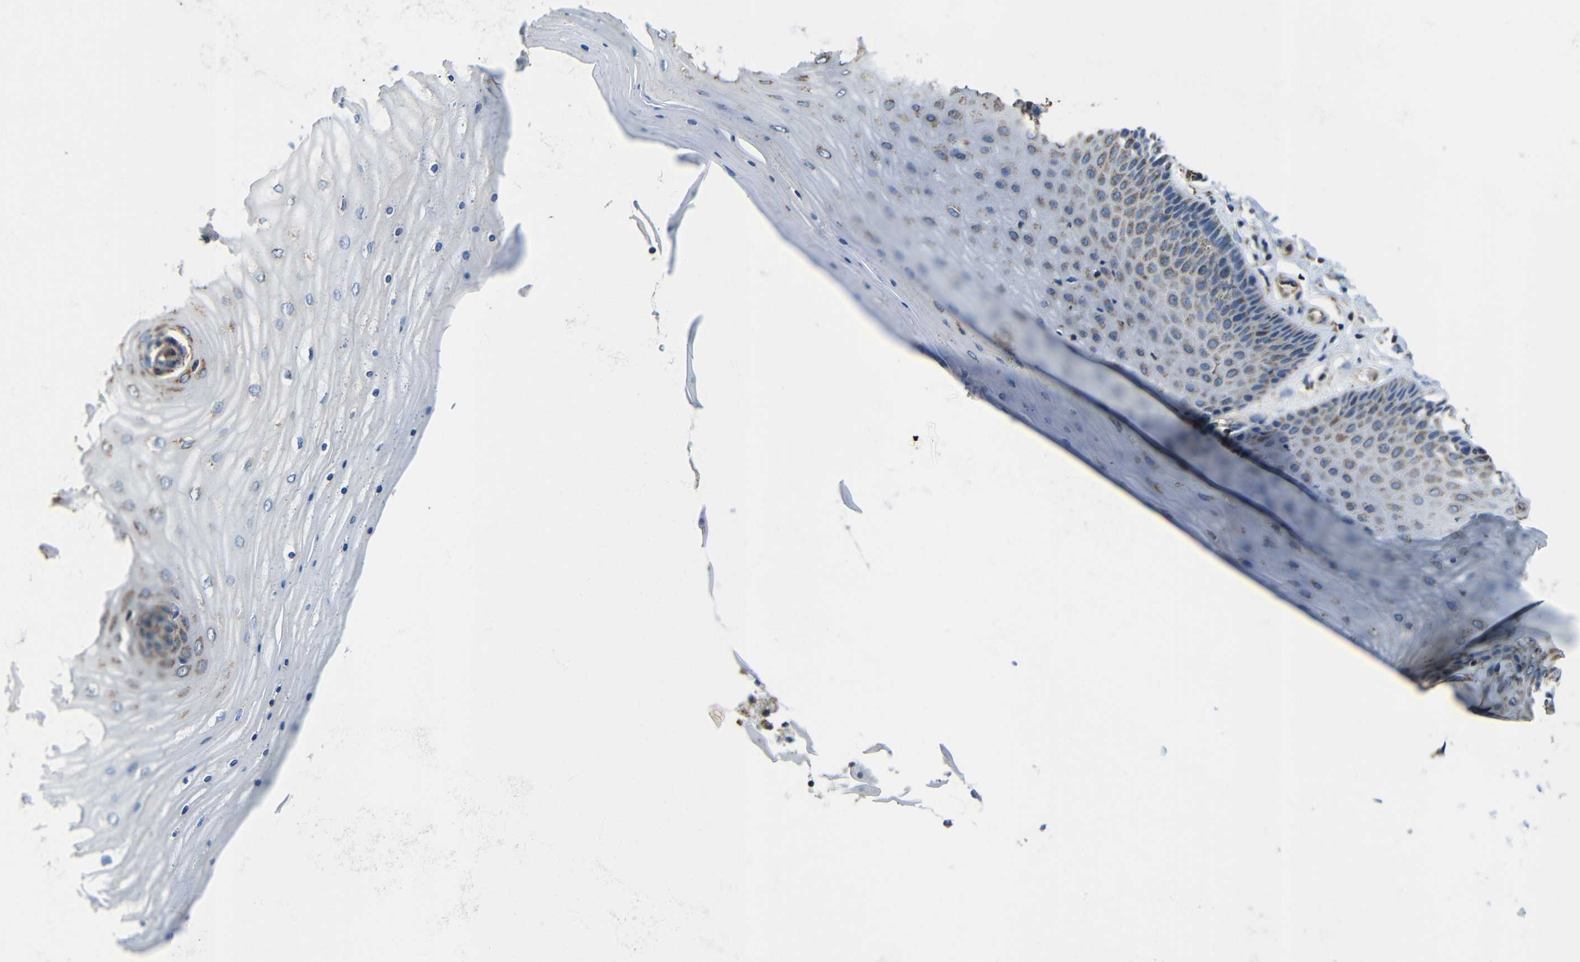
{"staining": {"intensity": "weak", "quantity": ">75%", "location": "cytoplasmic/membranous"}, "tissue": "cervix", "cell_type": "Glandular cells", "image_type": "normal", "snomed": [{"axis": "morphology", "description": "Normal tissue, NOS"}, {"axis": "topography", "description": "Cervix"}], "caption": "Benign cervix shows weak cytoplasmic/membranous staining in approximately >75% of glandular cells.", "gene": "INTS6L", "patient": {"sex": "female", "age": 55}}